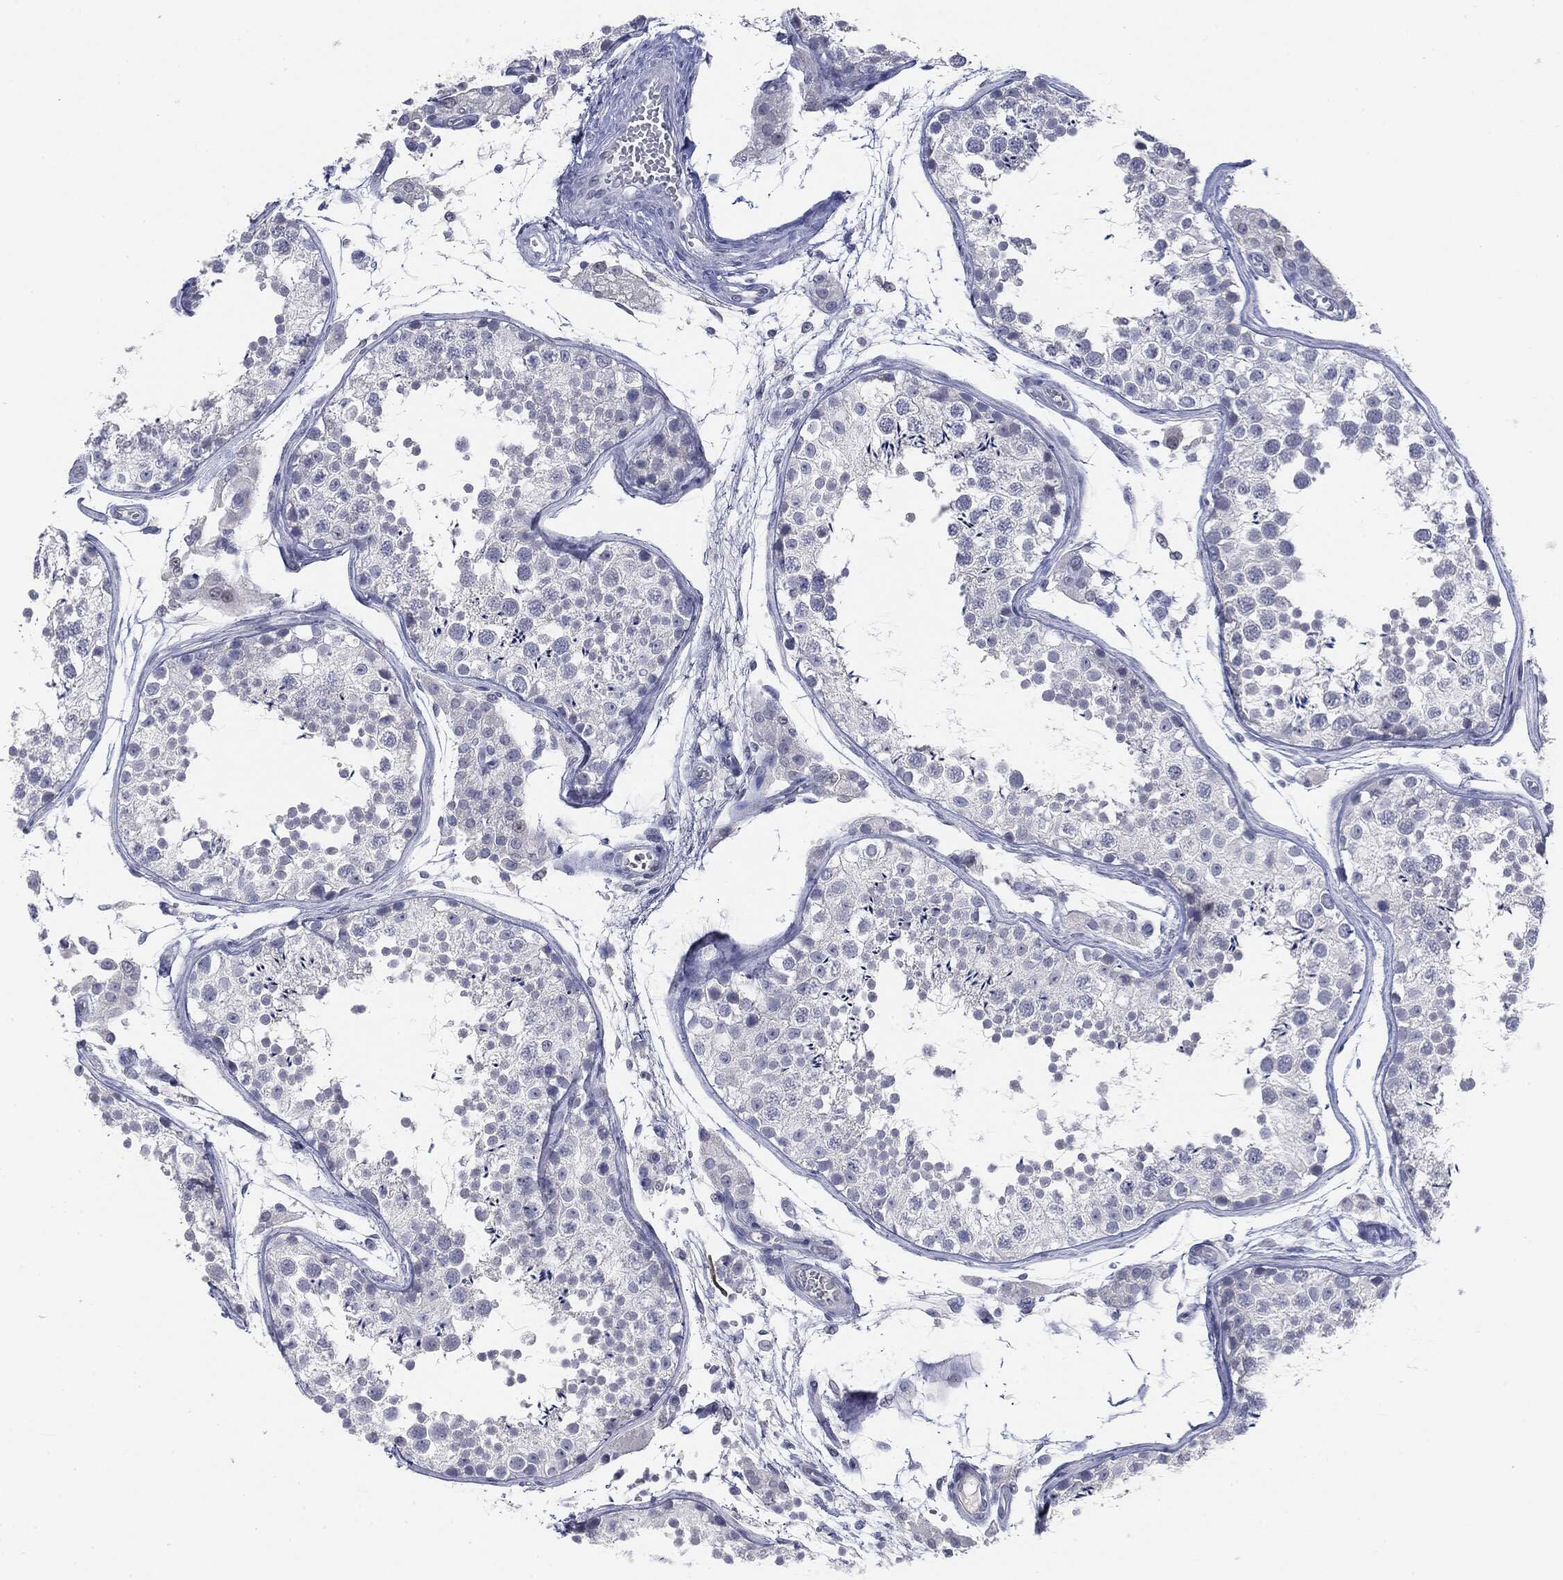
{"staining": {"intensity": "negative", "quantity": "none", "location": "none"}, "tissue": "testis", "cell_type": "Cells in seminiferous ducts", "image_type": "normal", "snomed": [{"axis": "morphology", "description": "Normal tissue, NOS"}, {"axis": "topography", "description": "Testis"}], "caption": "IHC of normal human testis reveals no expression in cells in seminiferous ducts. (Stains: DAB immunohistochemistry with hematoxylin counter stain, Microscopy: brightfield microscopy at high magnification).", "gene": "CGB1", "patient": {"sex": "male", "age": 29}}